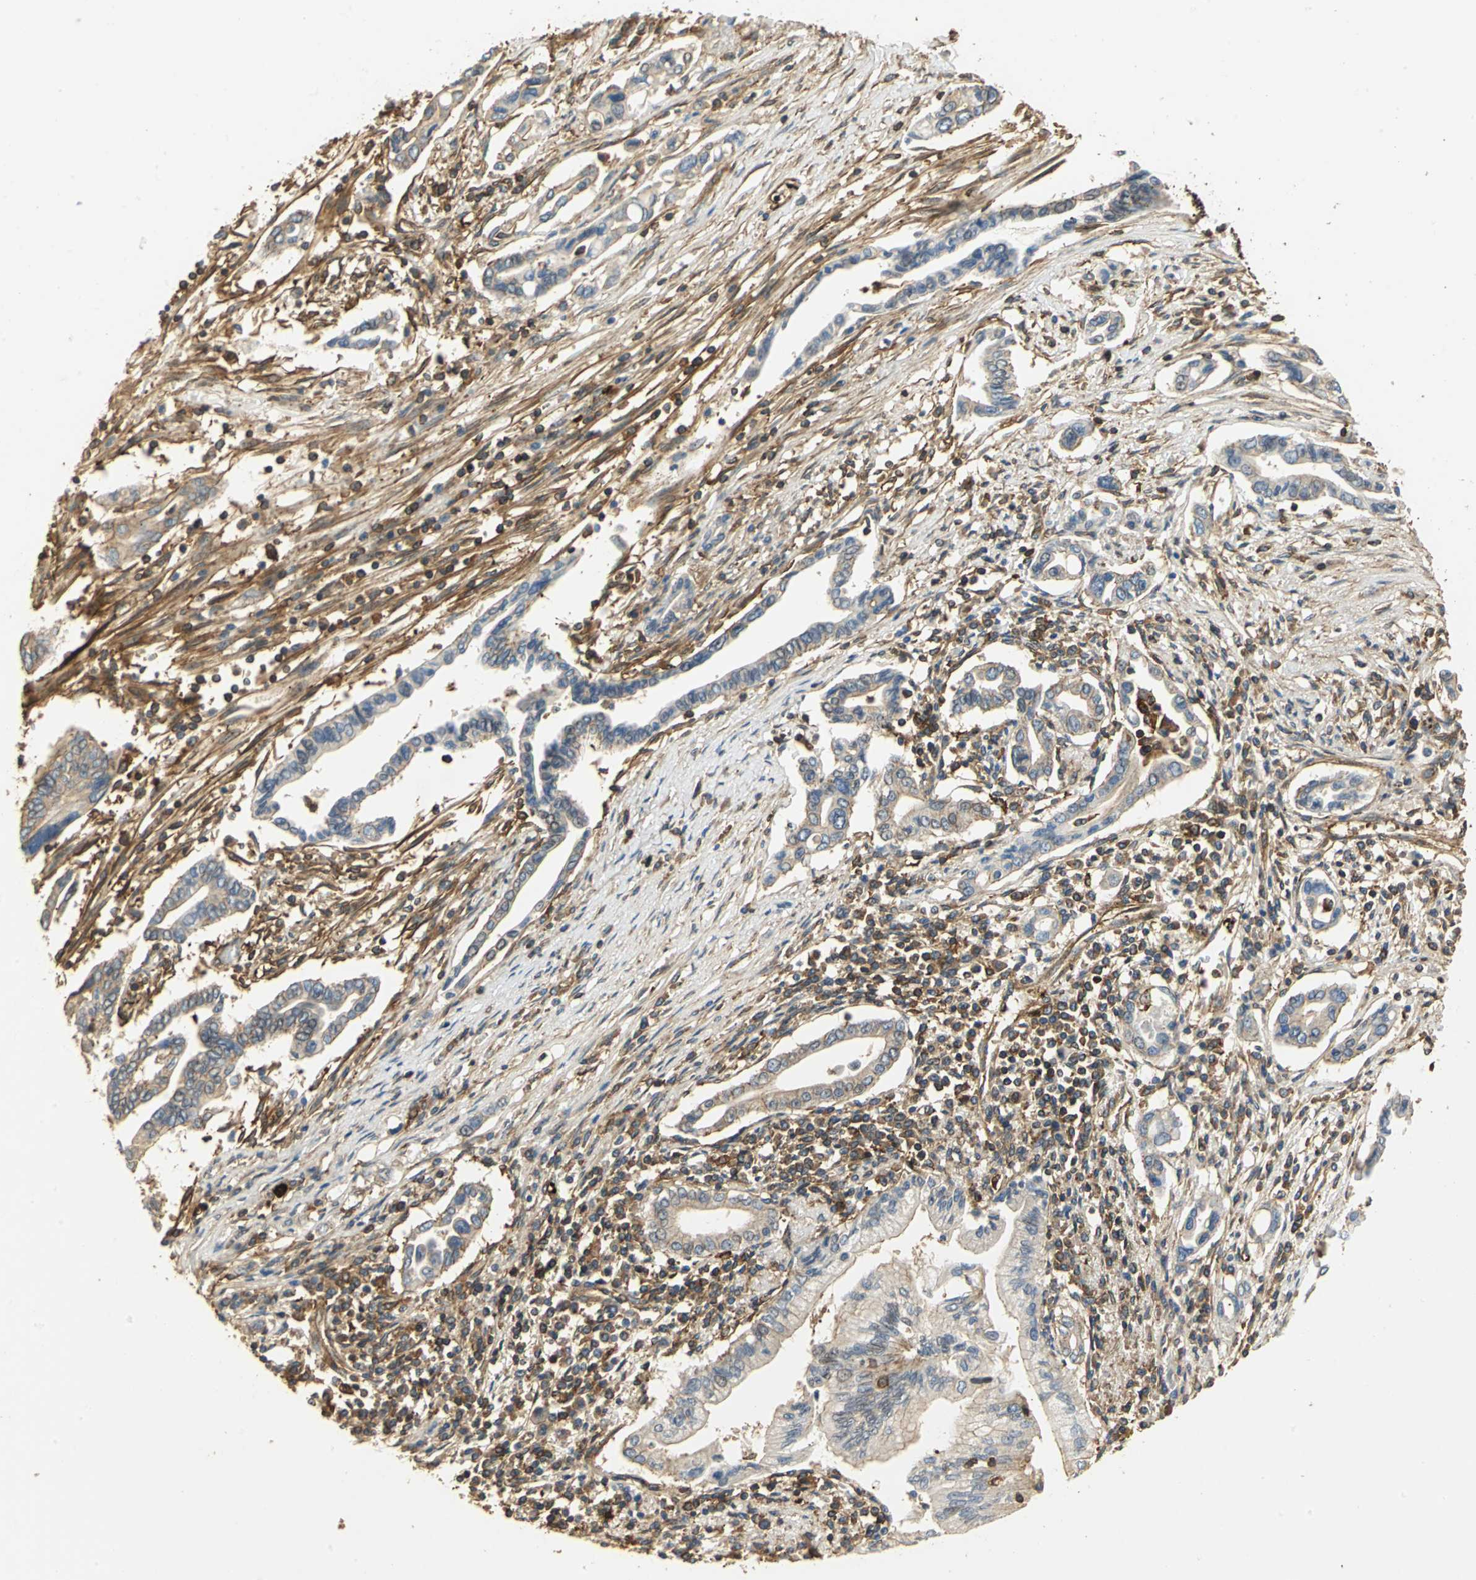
{"staining": {"intensity": "weak", "quantity": "25%-75%", "location": "cytoplasmic/membranous"}, "tissue": "pancreatic cancer", "cell_type": "Tumor cells", "image_type": "cancer", "snomed": [{"axis": "morphology", "description": "Adenocarcinoma, NOS"}, {"axis": "topography", "description": "Pancreas"}], "caption": "Protein staining of pancreatic cancer (adenocarcinoma) tissue reveals weak cytoplasmic/membranous positivity in about 25%-75% of tumor cells.", "gene": "TLN1", "patient": {"sex": "female", "age": 57}}